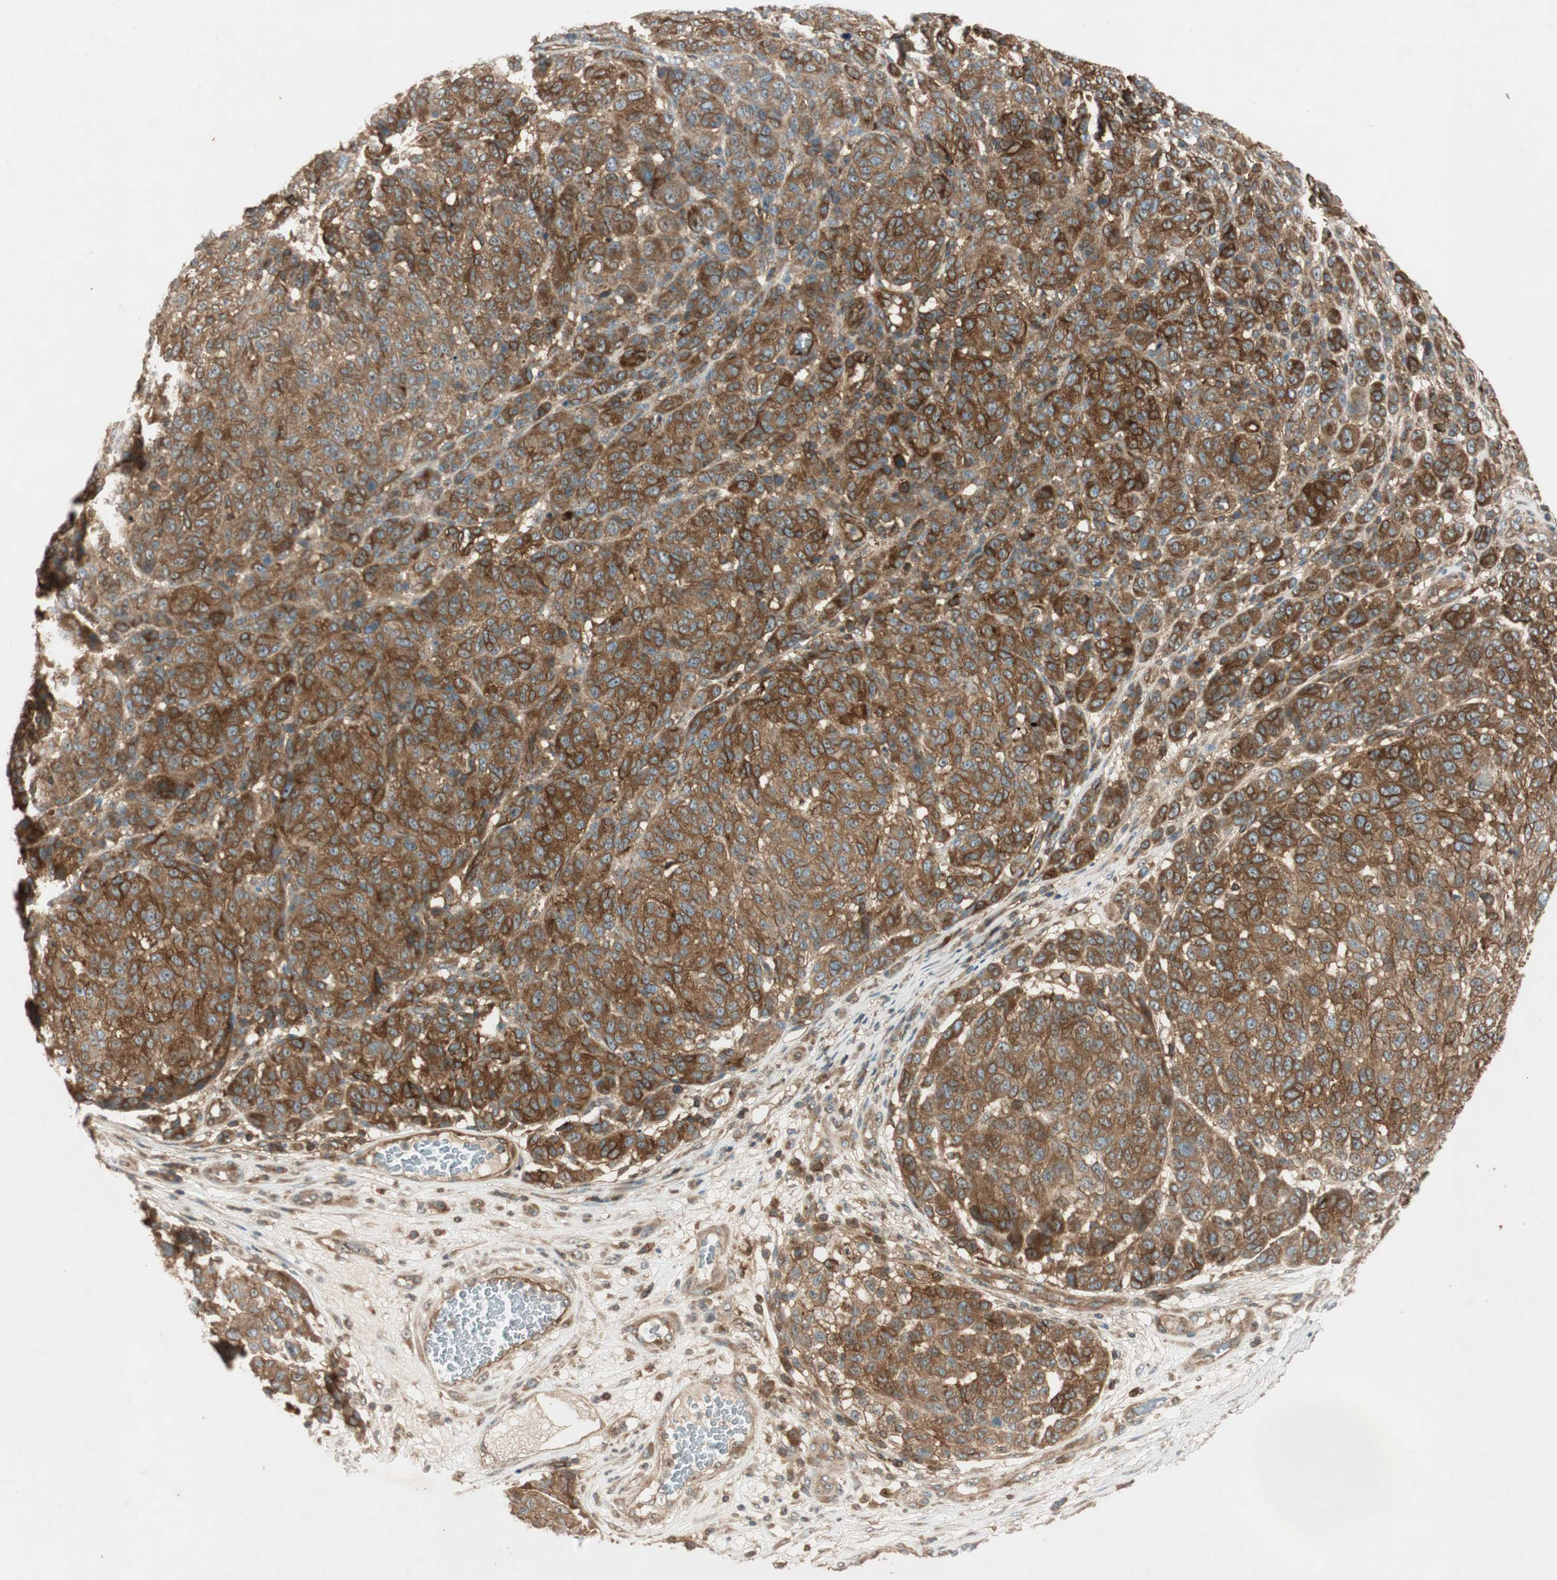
{"staining": {"intensity": "strong", "quantity": ">75%", "location": "cytoplasmic/membranous"}, "tissue": "melanoma", "cell_type": "Tumor cells", "image_type": "cancer", "snomed": [{"axis": "morphology", "description": "Malignant melanoma, NOS"}, {"axis": "topography", "description": "Skin"}], "caption": "Malignant melanoma stained for a protein (brown) displays strong cytoplasmic/membranous positive expression in approximately >75% of tumor cells.", "gene": "BTN3A3", "patient": {"sex": "male", "age": 59}}